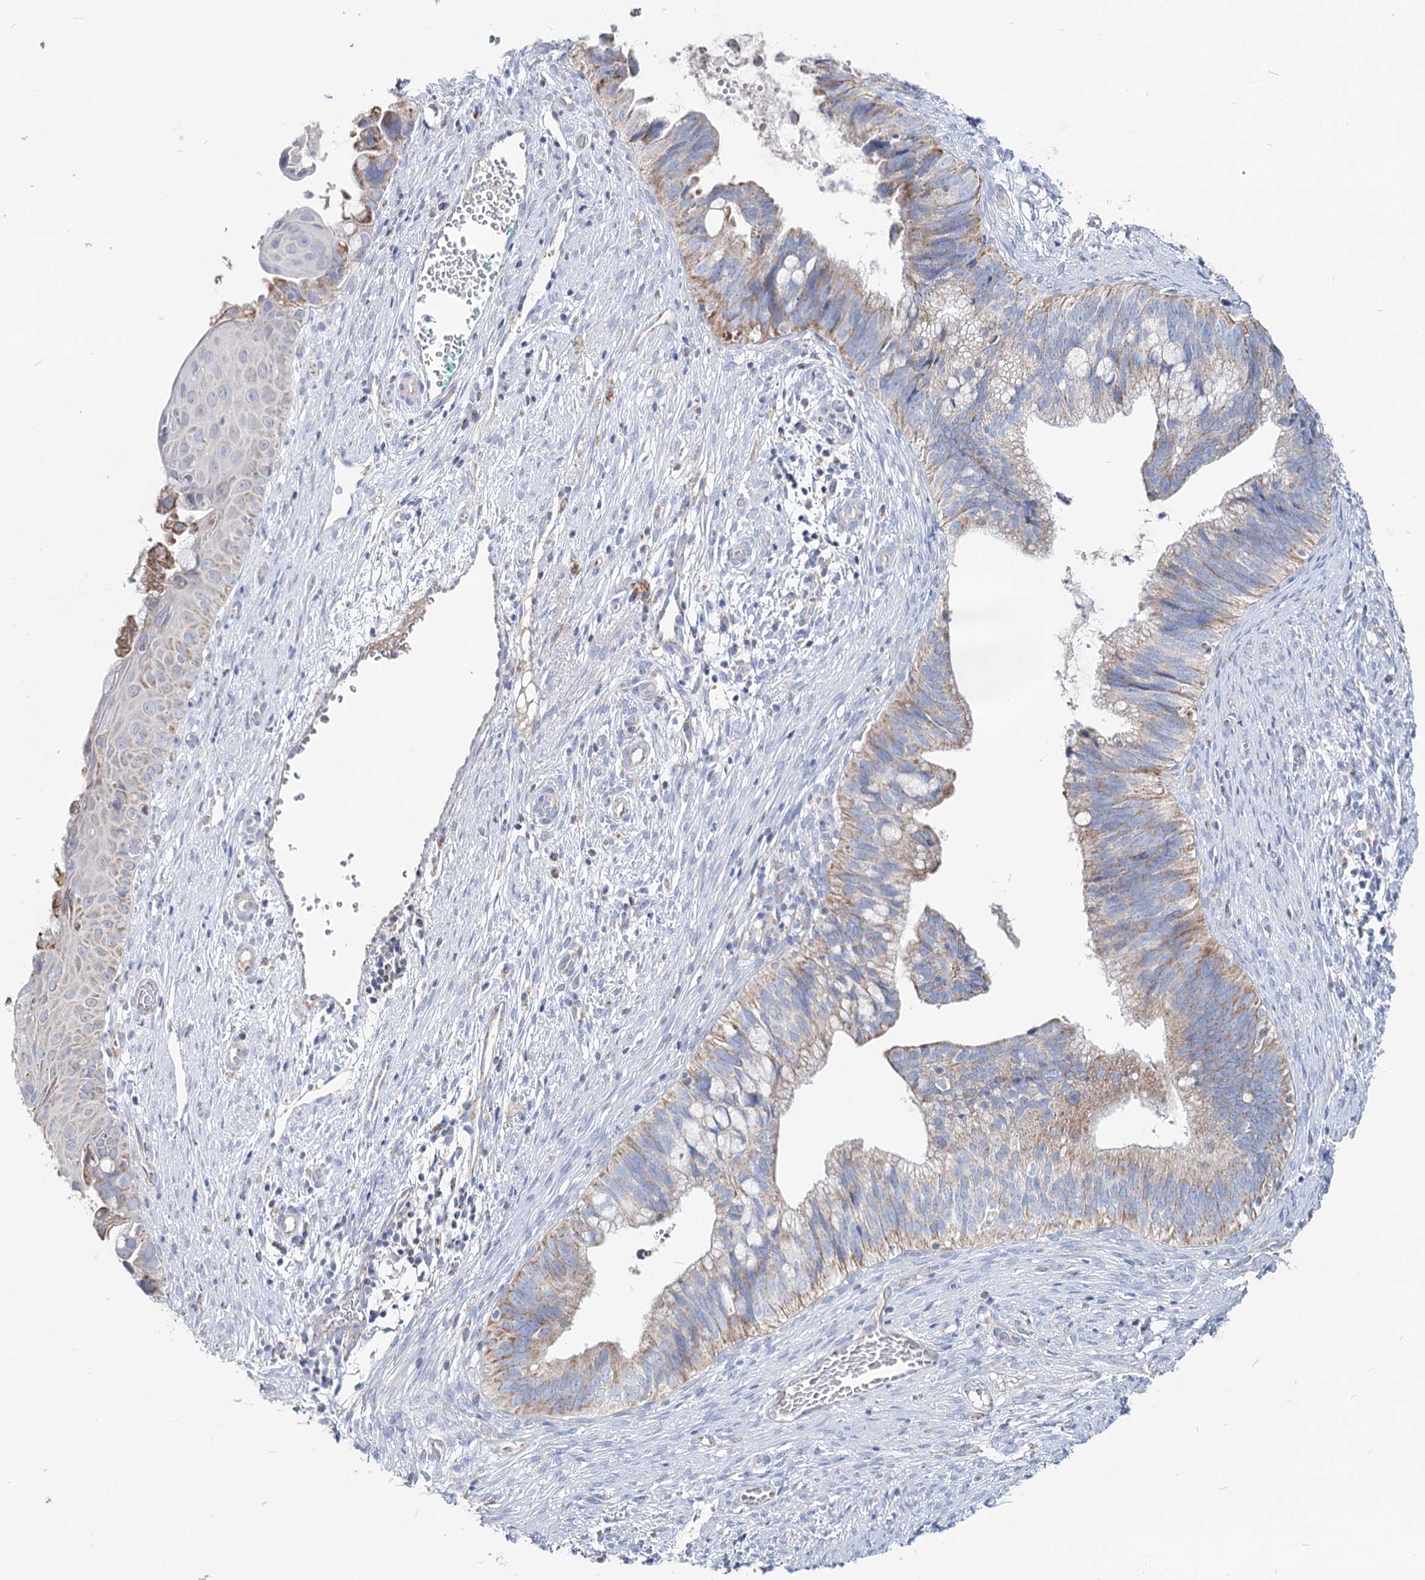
{"staining": {"intensity": "weak", "quantity": ">75%", "location": "cytoplasmic/membranous"}, "tissue": "cervical cancer", "cell_type": "Tumor cells", "image_type": "cancer", "snomed": [{"axis": "morphology", "description": "Adenocarcinoma, NOS"}, {"axis": "topography", "description": "Cervix"}], "caption": "Immunohistochemistry (IHC) (DAB) staining of human cervical cancer displays weak cytoplasmic/membranous protein expression in approximately >75% of tumor cells.", "gene": "MCCC2", "patient": {"sex": "female", "age": 42}}